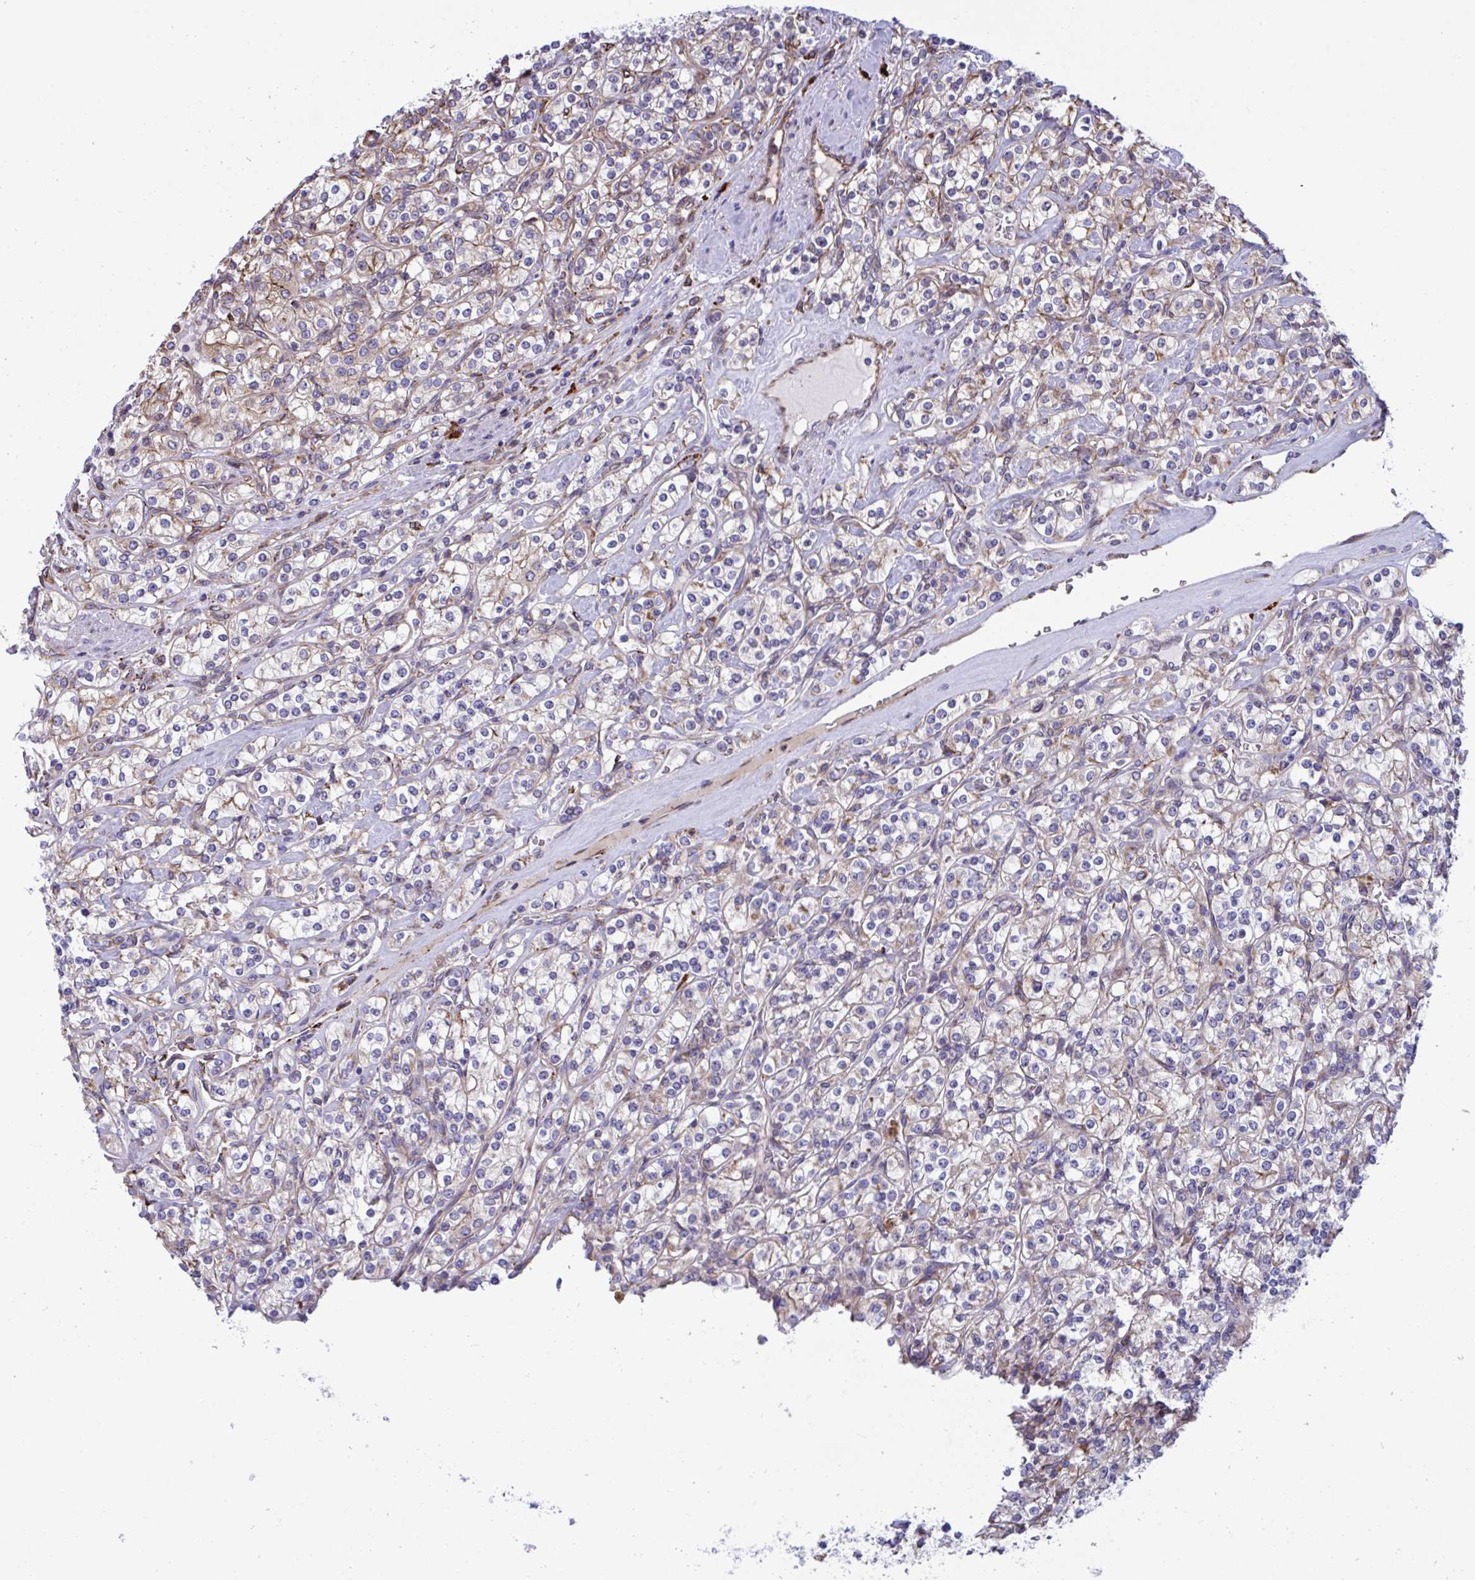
{"staining": {"intensity": "negative", "quantity": "none", "location": "none"}, "tissue": "renal cancer", "cell_type": "Tumor cells", "image_type": "cancer", "snomed": [{"axis": "morphology", "description": "Adenocarcinoma, NOS"}, {"axis": "topography", "description": "Kidney"}], "caption": "This micrograph is of renal adenocarcinoma stained with immunohistochemistry (IHC) to label a protein in brown with the nuclei are counter-stained blue. There is no expression in tumor cells.", "gene": "PEAK3", "patient": {"sex": "male", "age": 77}}